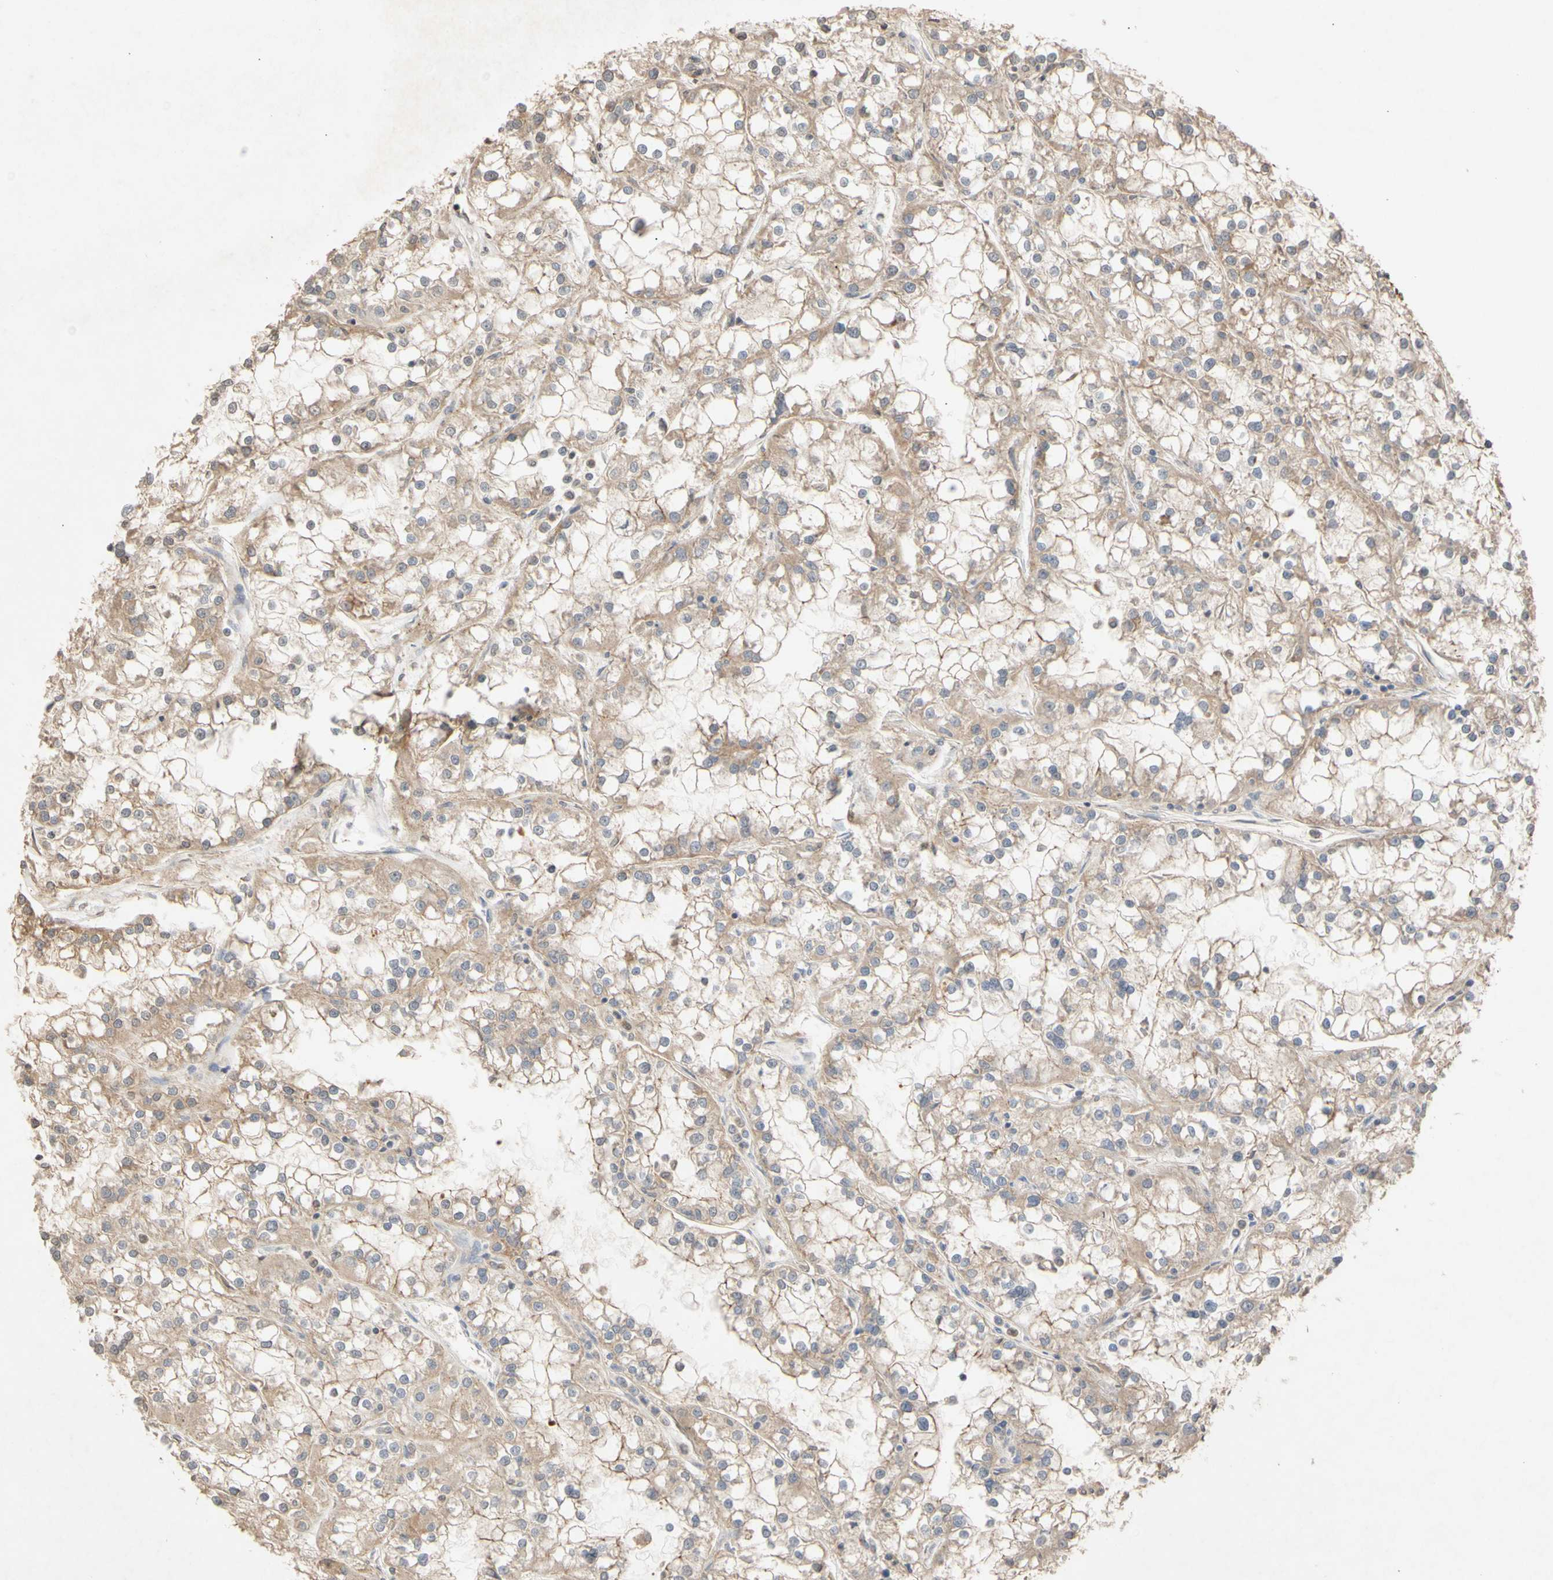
{"staining": {"intensity": "weak", "quantity": ">75%", "location": "cytoplasmic/membranous"}, "tissue": "renal cancer", "cell_type": "Tumor cells", "image_type": "cancer", "snomed": [{"axis": "morphology", "description": "Adenocarcinoma, NOS"}, {"axis": "topography", "description": "Kidney"}], "caption": "The photomicrograph reveals immunohistochemical staining of renal cancer (adenocarcinoma). There is weak cytoplasmic/membranous expression is present in about >75% of tumor cells.", "gene": "NECTIN3", "patient": {"sex": "female", "age": 52}}